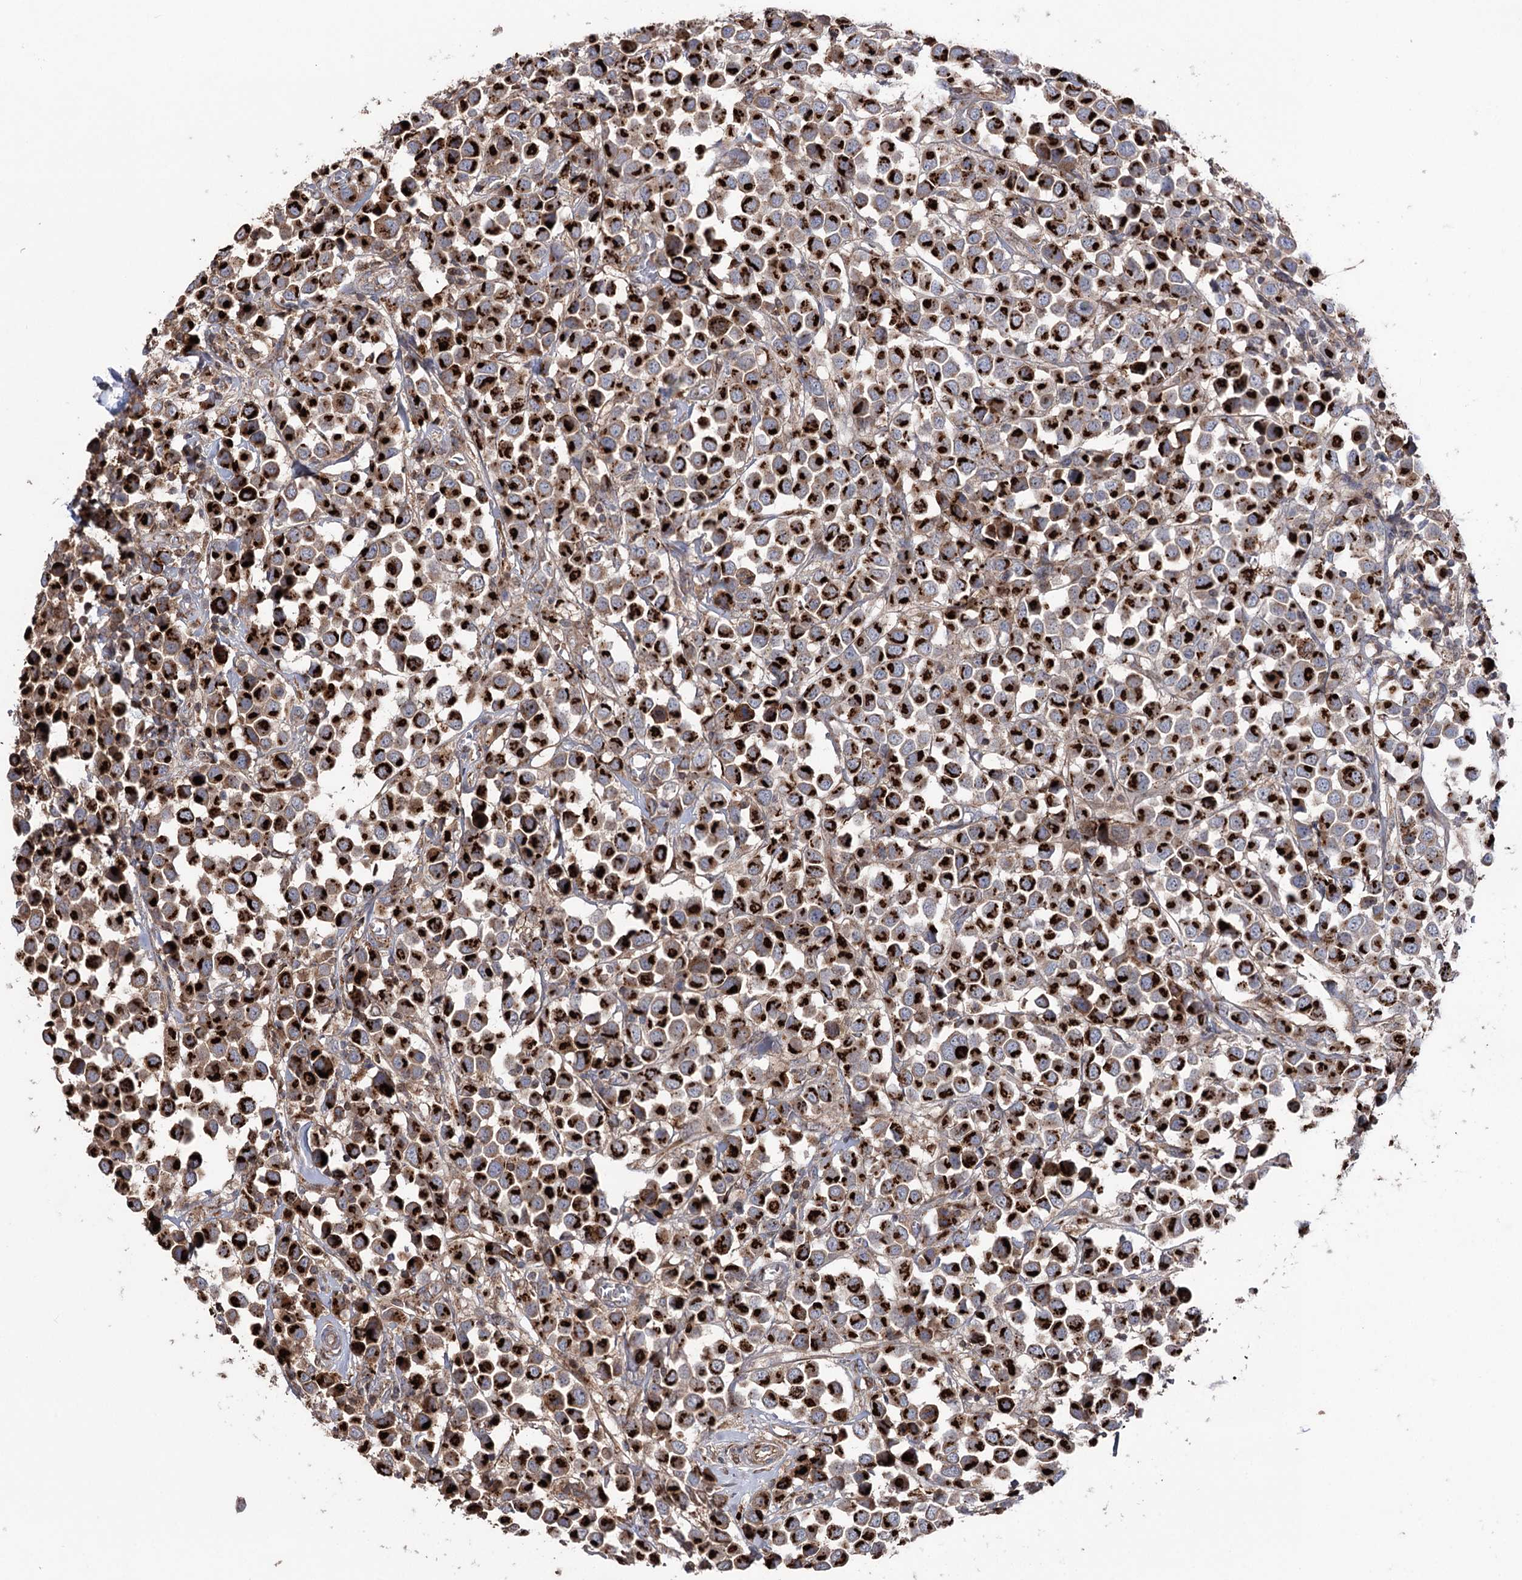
{"staining": {"intensity": "strong", "quantity": ">75%", "location": "cytoplasmic/membranous"}, "tissue": "breast cancer", "cell_type": "Tumor cells", "image_type": "cancer", "snomed": [{"axis": "morphology", "description": "Duct carcinoma"}, {"axis": "topography", "description": "Breast"}], "caption": "Protein staining exhibits strong cytoplasmic/membranous expression in about >75% of tumor cells in invasive ductal carcinoma (breast). The staining was performed using DAB, with brown indicating positive protein expression. Nuclei are stained blue with hematoxylin.", "gene": "ARHGAP20", "patient": {"sex": "female", "age": 61}}